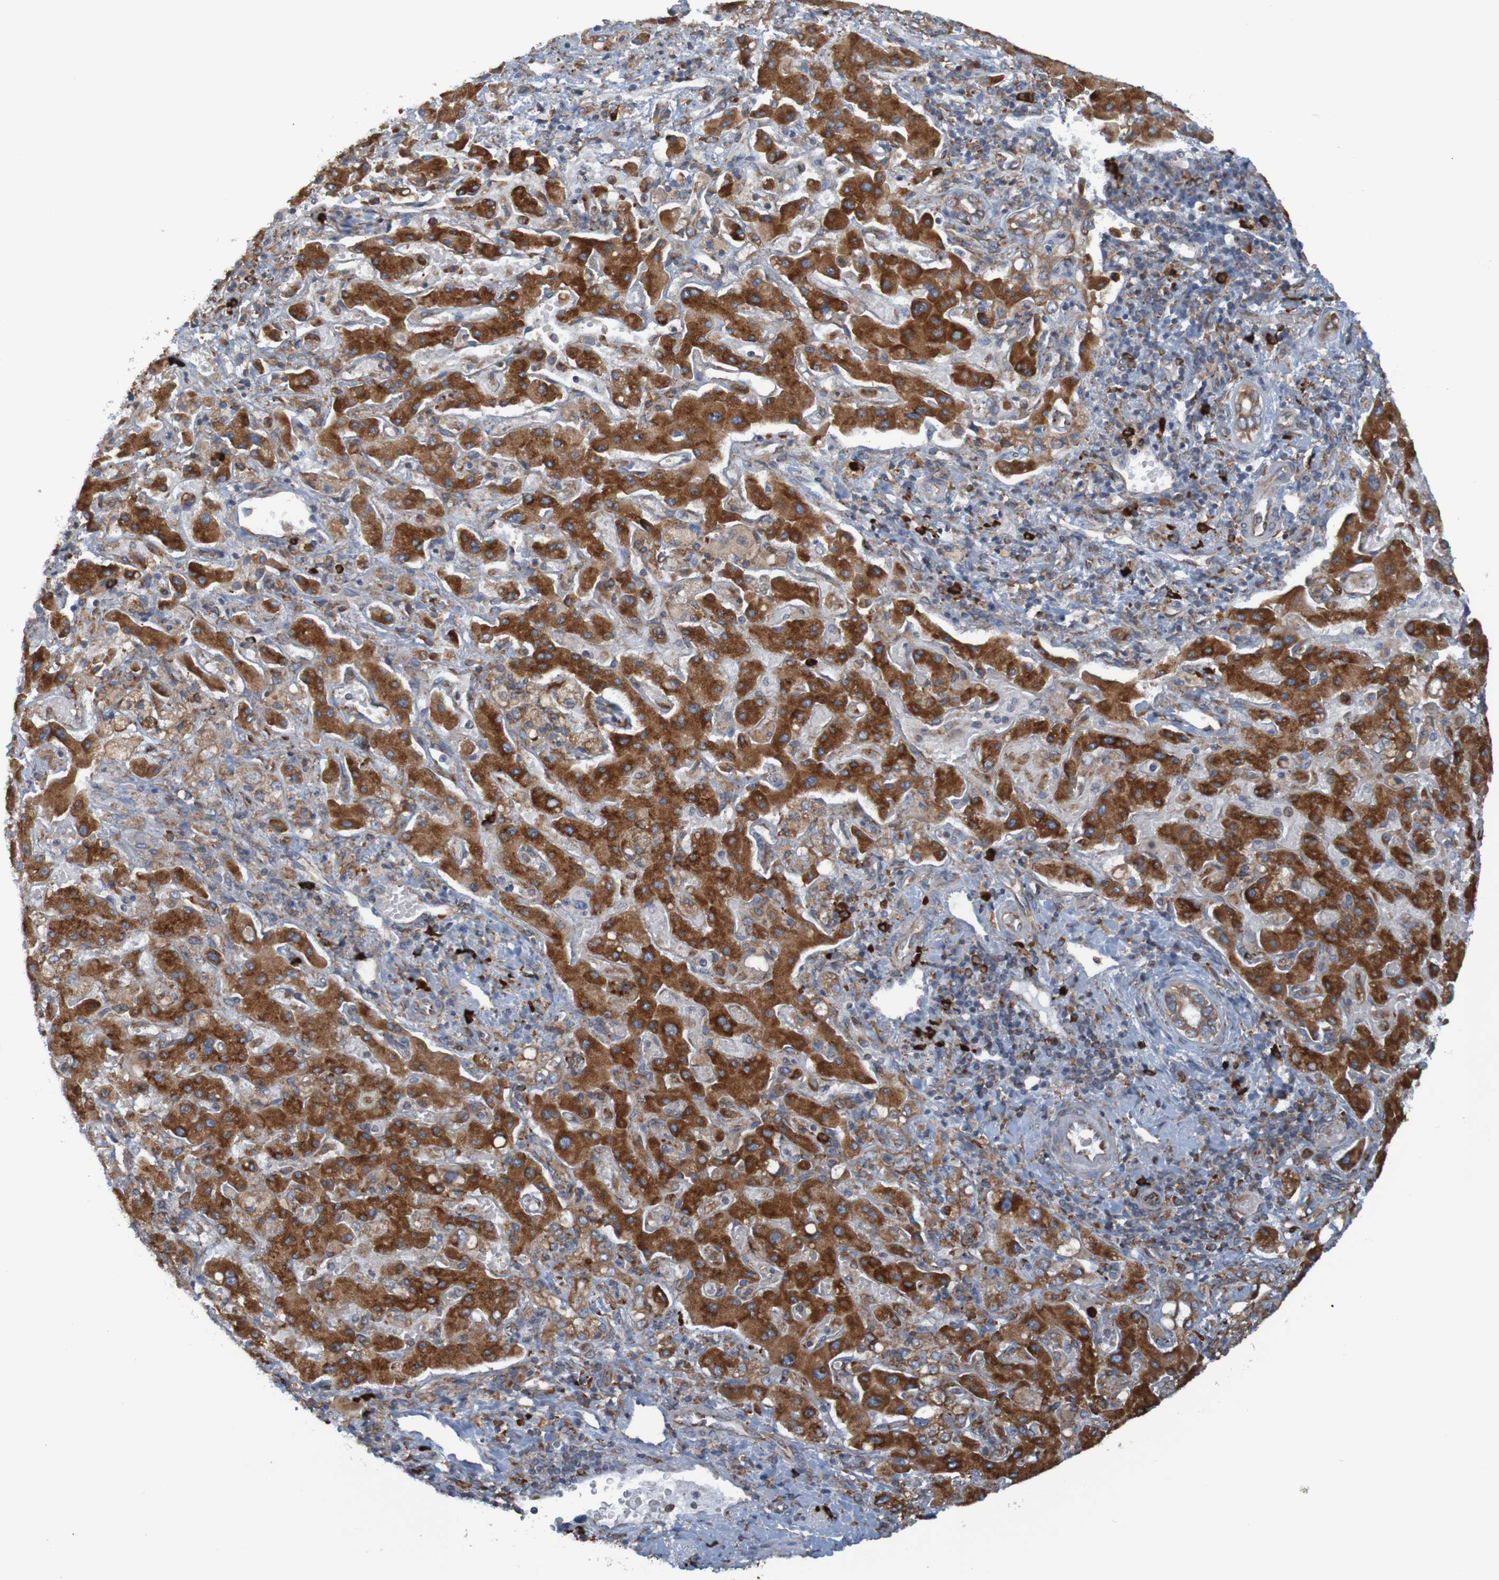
{"staining": {"intensity": "strong", "quantity": ">75%", "location": "cytoplasmic/membranous"}, "tissue": "liver cancer", "cell_type": "Tumor cells", "image_type": "cancer", "snomed": [{"axis": "morphology", "description": "Cholangiocarcinoma"}, {"axis": "topography", "description": "Liver"}], "caption": "Immunohistochemistry (DAB (3,3'-diaminobenzidine)) staining of human cholangiocarcinoma (liver) reveals strong cytoplasmic/membranous protein positivity in approximately >75% of tumor cells. (Brightfield microscopy of DAB IHC at high magnification).", "gene": "SSR1", "patient": {"sex": "male", "age": 50}}